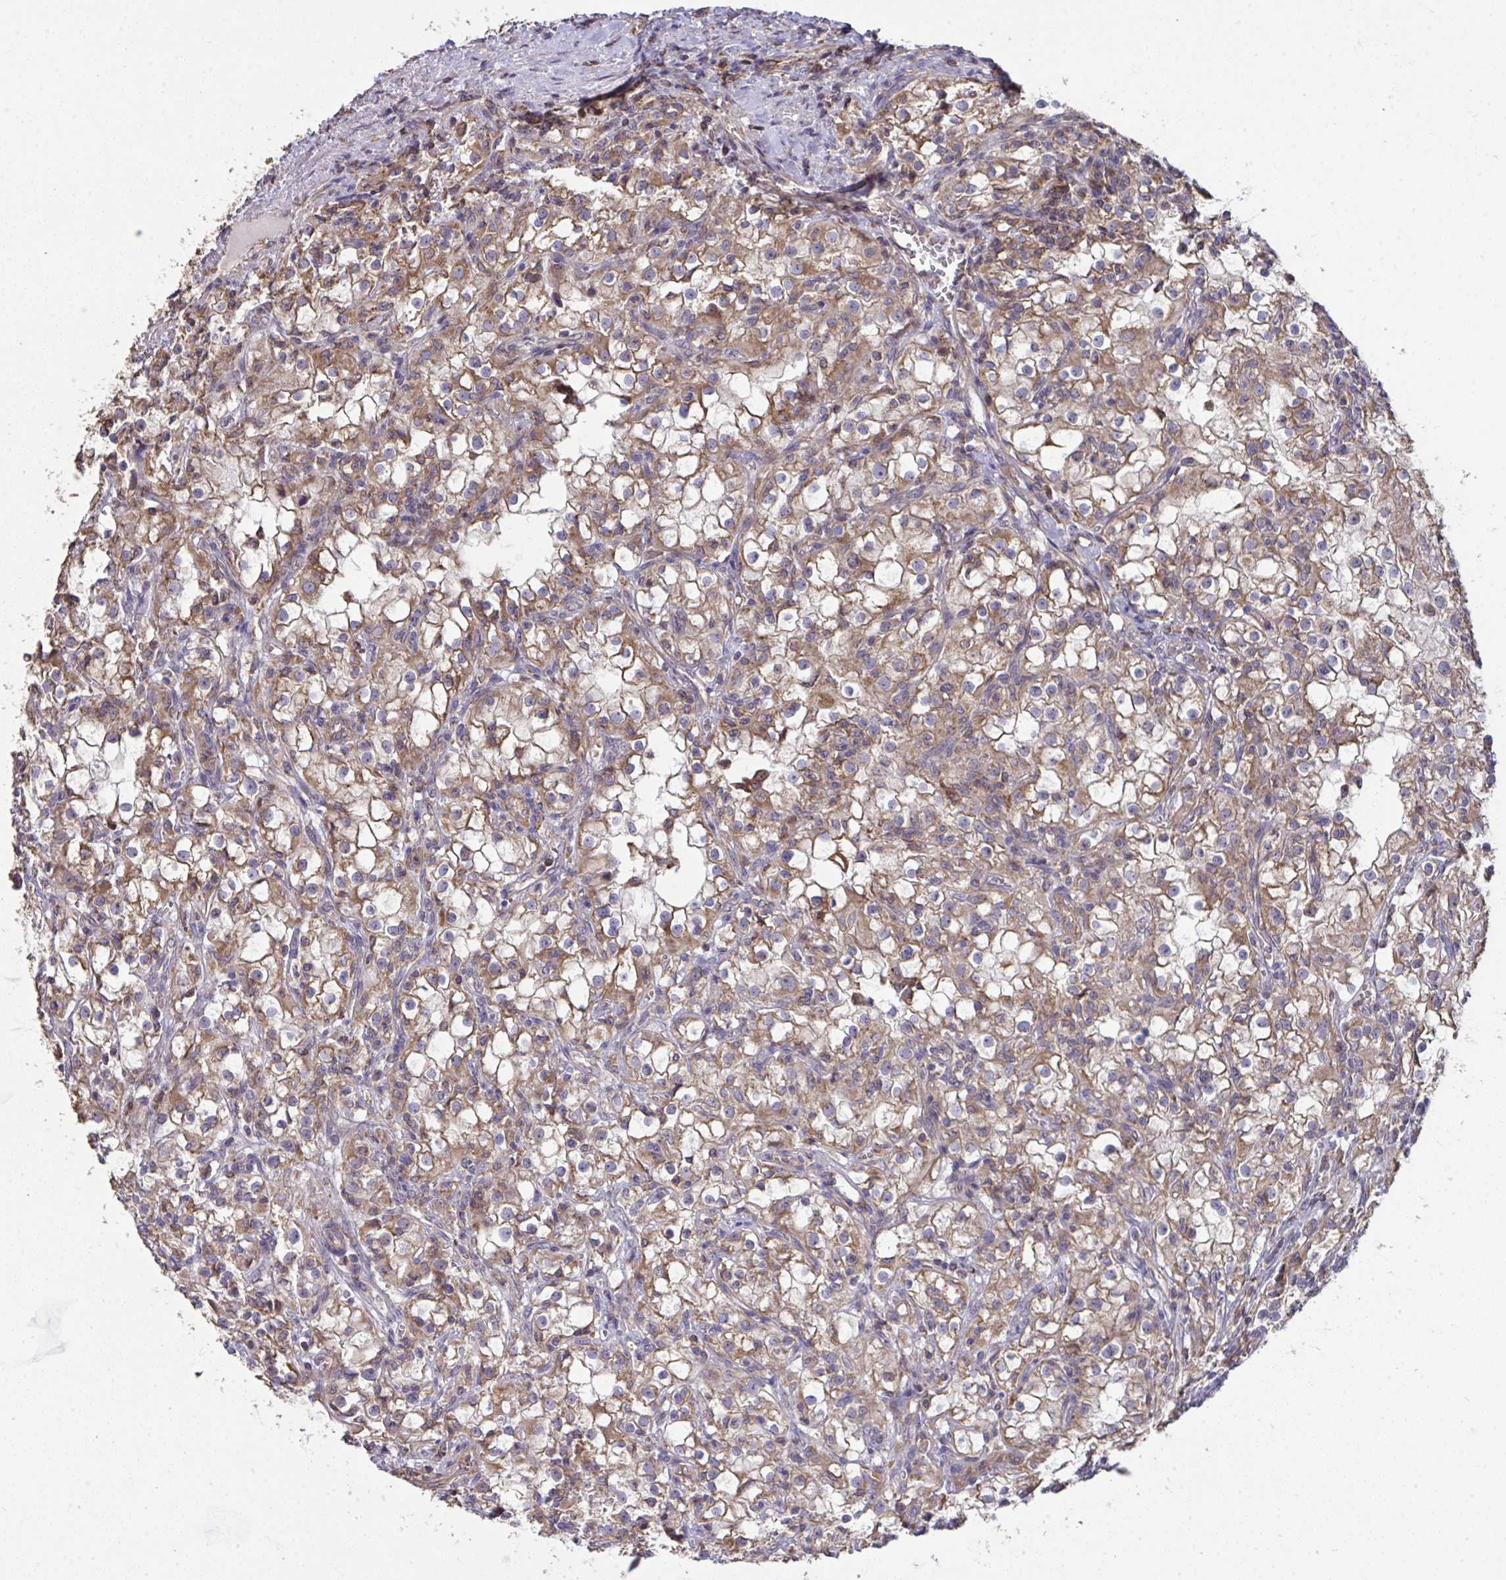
{"staining": {"intensity": "weak", "quantity": "25%-75%", "location": "cytoplasmic/membranous"}, "tissue": "renal cancer", "cell_type": "Tumor cells", "image_type": "cancer", "snomed": [{"axis": "morphology", "description": "Adenocarcinoma, NOS"}, {"axis": "topography", "description": "Kidney"}], "caption": "Immunohistochemistry micrograph of neoplastic tissue: adenocarcinoma (renal) stained using IHC reveals low levels of weak protein expression localized specifically in the cytoplasmic/membranous of tumor cells, appearing as a cytoplasmic/membranous brown color.", "gene": "PPM1H", "patient": {"sex": "female", "age": 74}}